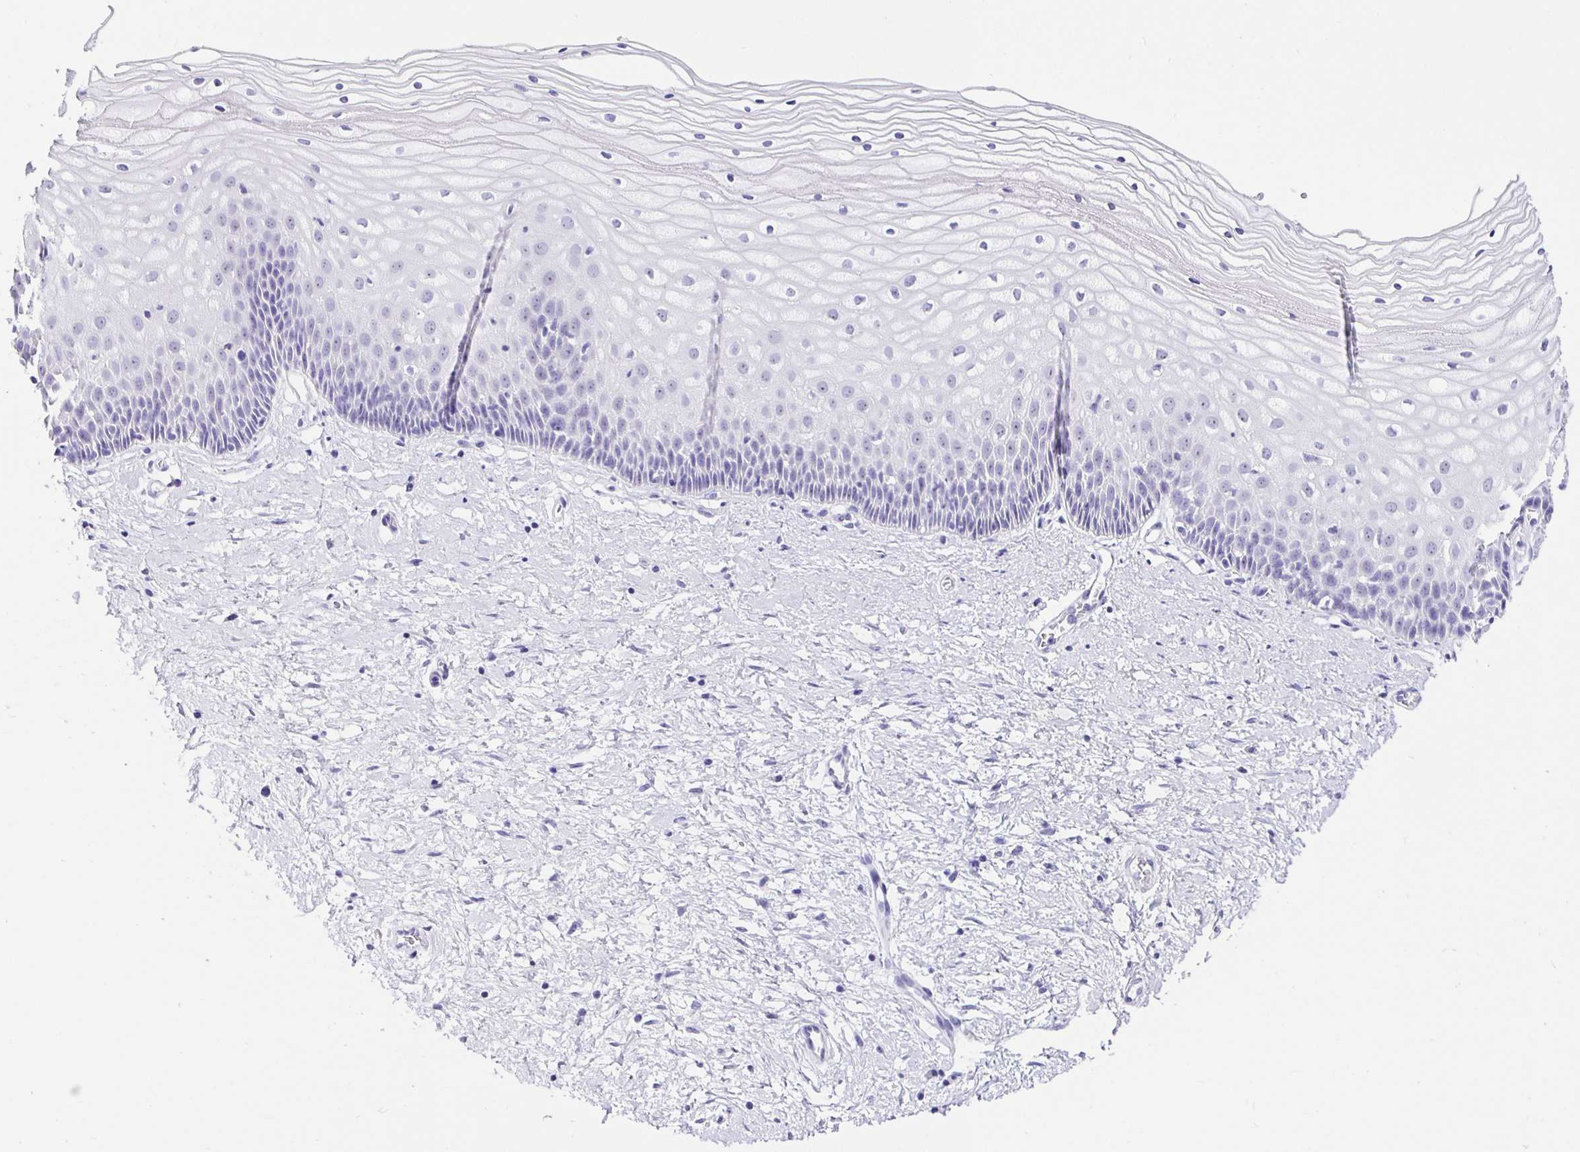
{"staining": {"intensity": "negative", "quantity": "none", "location": "none"}, "tissue": "cervix", "cell_type": "Glandular cells", "image_type": "normal", "snomed": [{"axis": "morphology", "description": "Normal tissue, NOS"}, {"axis": "topography", "description": "Cervix"}], "caption": "A high-resolution image shows IHC staining of benign cervix, which shows no significant positivity in glandular cells.", "gene": "PRAMEF18", "patient": {"sex": "female", "age": 36}}